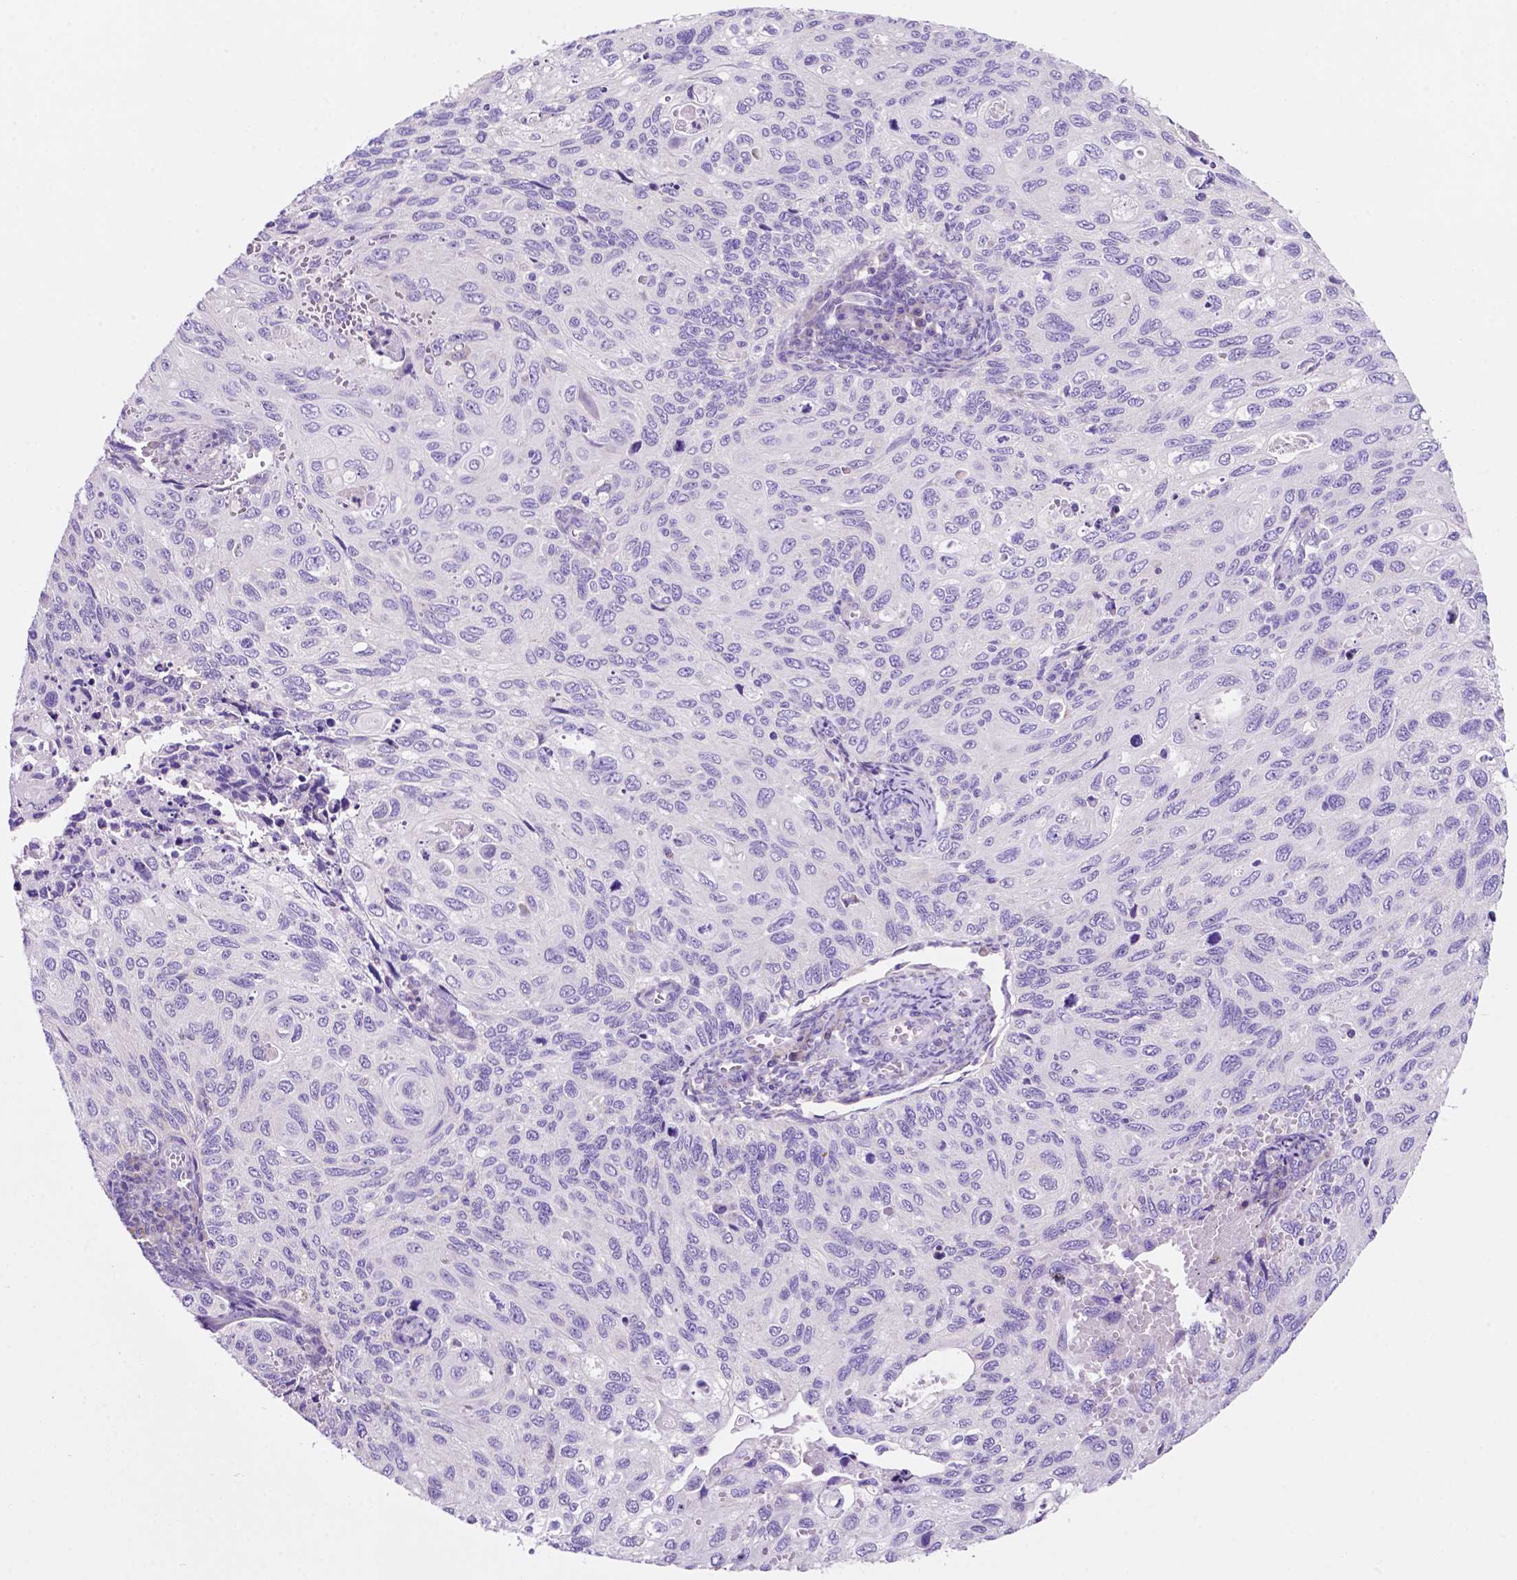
{"staining": {"intensity": "negative", "quantity": "none", "location": "none"}, "tissue": "cervical cancer", "cell_type": "Tumor cells", "image_type": "cancer", "snomed": [{"axis": "morphology", "description": "Squamous cell carcinoma, NOS"}, {"axis": "topography", "description": "Cervix"}], "caption": "Human cervical squamous cell carcinoma stained for a protein using IHC reveals no positivity in tumor cells.", "gene": "CEACAM7", "patient": {"sex": "female", "age": 70}}